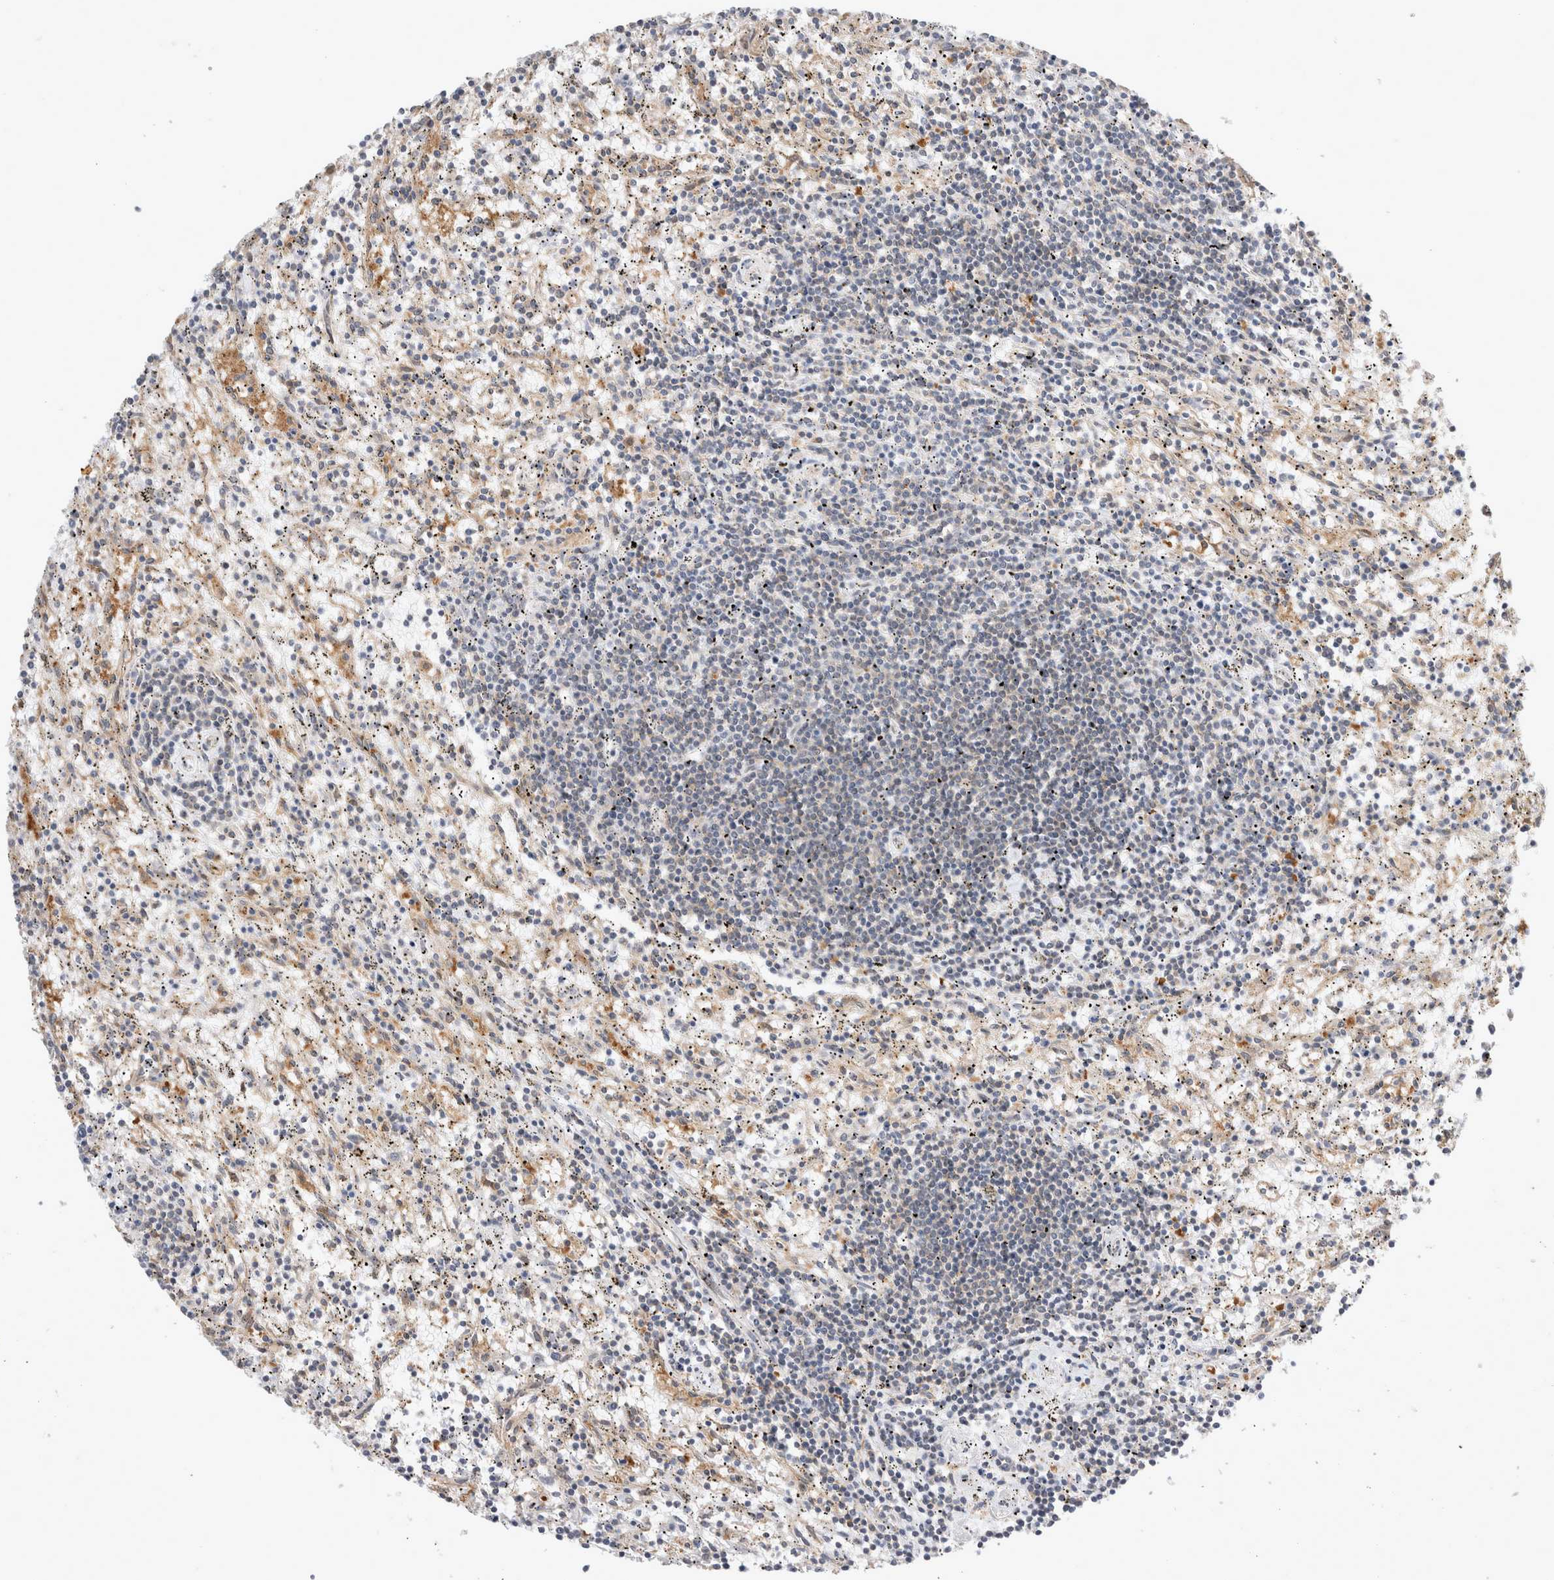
{"staining": {"intensity": "weak", "quantity": "<25%", "location": "cytoplasmic/membranous"}, "tissue": "lymphoma", "cell_type": "Tumor cells", "image_type": "cancer", "snomed": [{"axis": "morphology", "description": "Malignant lymphoma, non-Hodgkin's type, Low grade"}, {"axis": "topography", "description": "Spleen"}], "caption": "Immunohistochemistry image of neoplastic tissue: lymphoma stained with DAB (3,3'-diaminobenzidine) exhibits no significant protein expression in tumor cells. Brightfield microscopy of immunohistochemistry (IHC) stained with DAB (brown) and hematoxylin (blue), captured at high magnification.", "gene": "CDCA7L", "patient": {"sex": "male", "age": 76}}